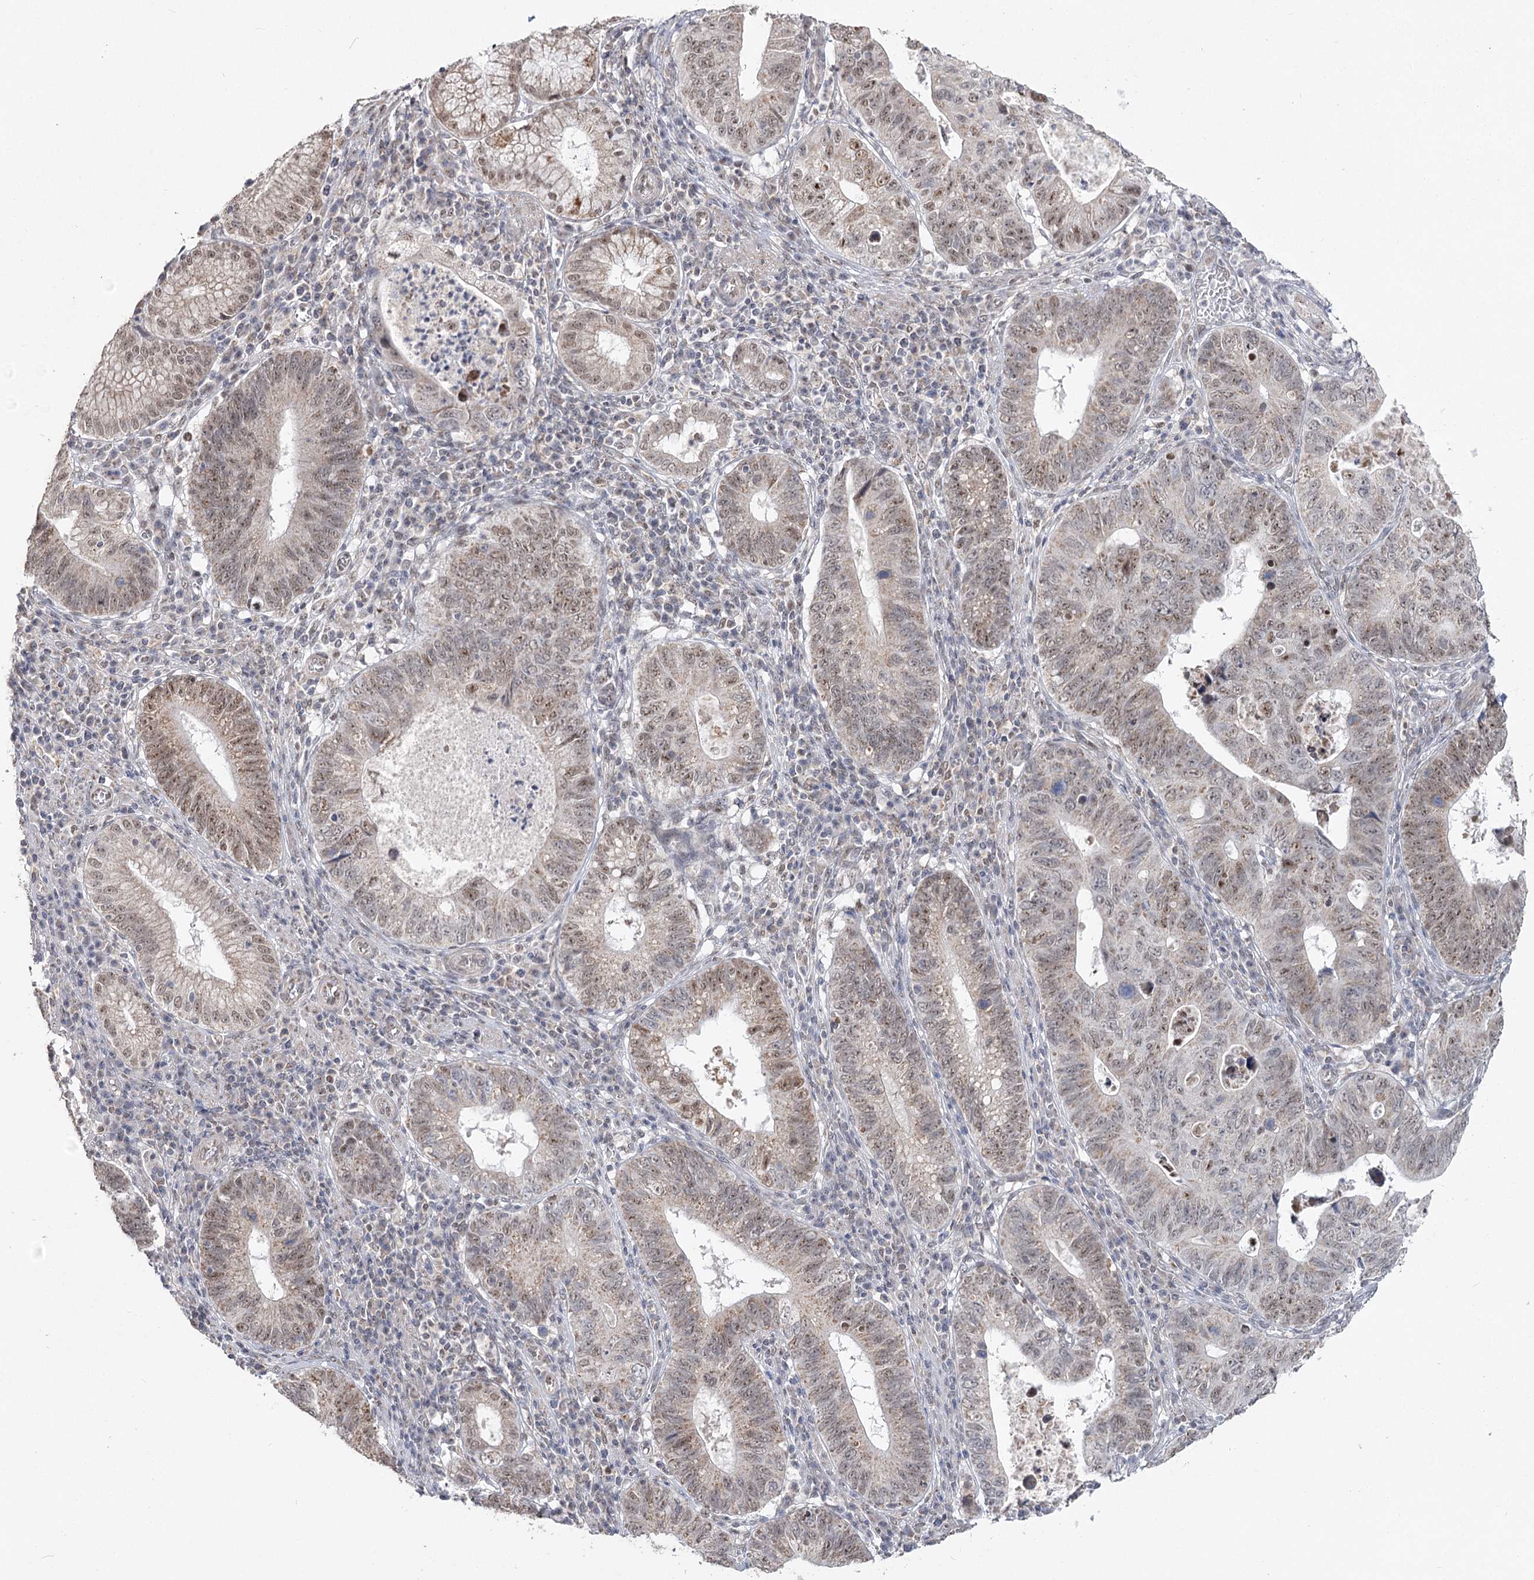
{"staining": {"intensity": "weak", "quantity": "25%-75%", "location": "cytoplasmic/membranous,nuclear"}, "tissue": "stomach cancer", "cell_type": "Tumor cells", "image_type": "cancer", "snomed": [{"axis": "morphology", "description": "Adenocarcinoma, NOS"}, {"axis": "topography", "description": "Stomach"}], "caption": "Adenocarcinoma (stomach) stained with a protein marker exhibits weak staining in tumor cells.", "gene": "RUFY4", "patient": {"sex": "male", "age": 59}}